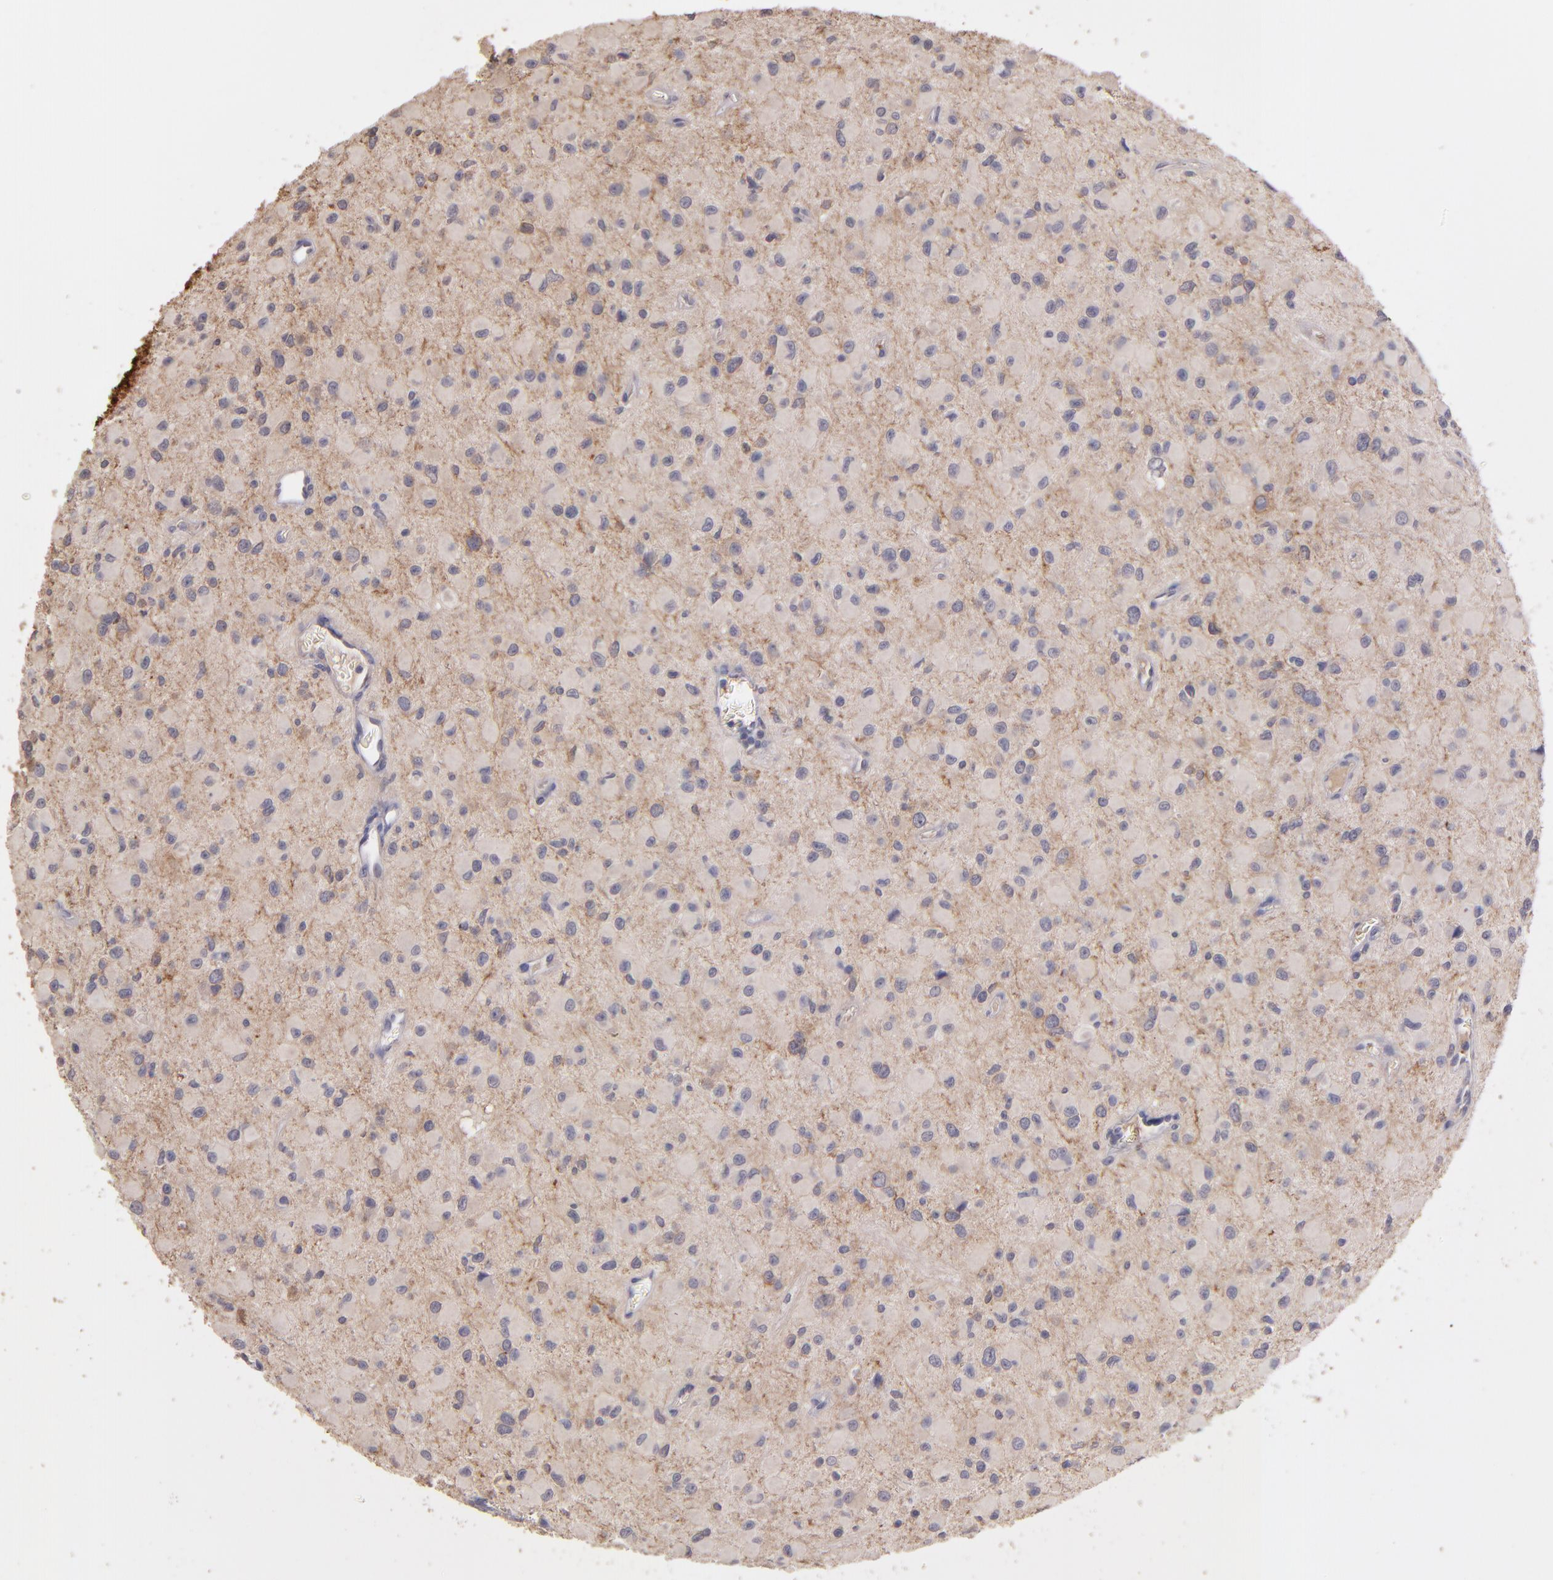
{"staining": {"intensity": "weak", "quantity": "<25%", "location": "cytoplasmic/membranous"}, "tissue": "glioma", "cell_type": "Tumor cells", "image_type": "cancer", "snomed": [{"axis": "morphology", "description": "Glioma, malignant, Low grade"}, {"axis": "topography", "description": "Brain"}], "caption": "Immunohistochemical staining of malignant glioma (low-grade) reveals no significant staining in tumor cells.", "gene": "GNAZ", "patient": {"sex": "male", "age": 42}}